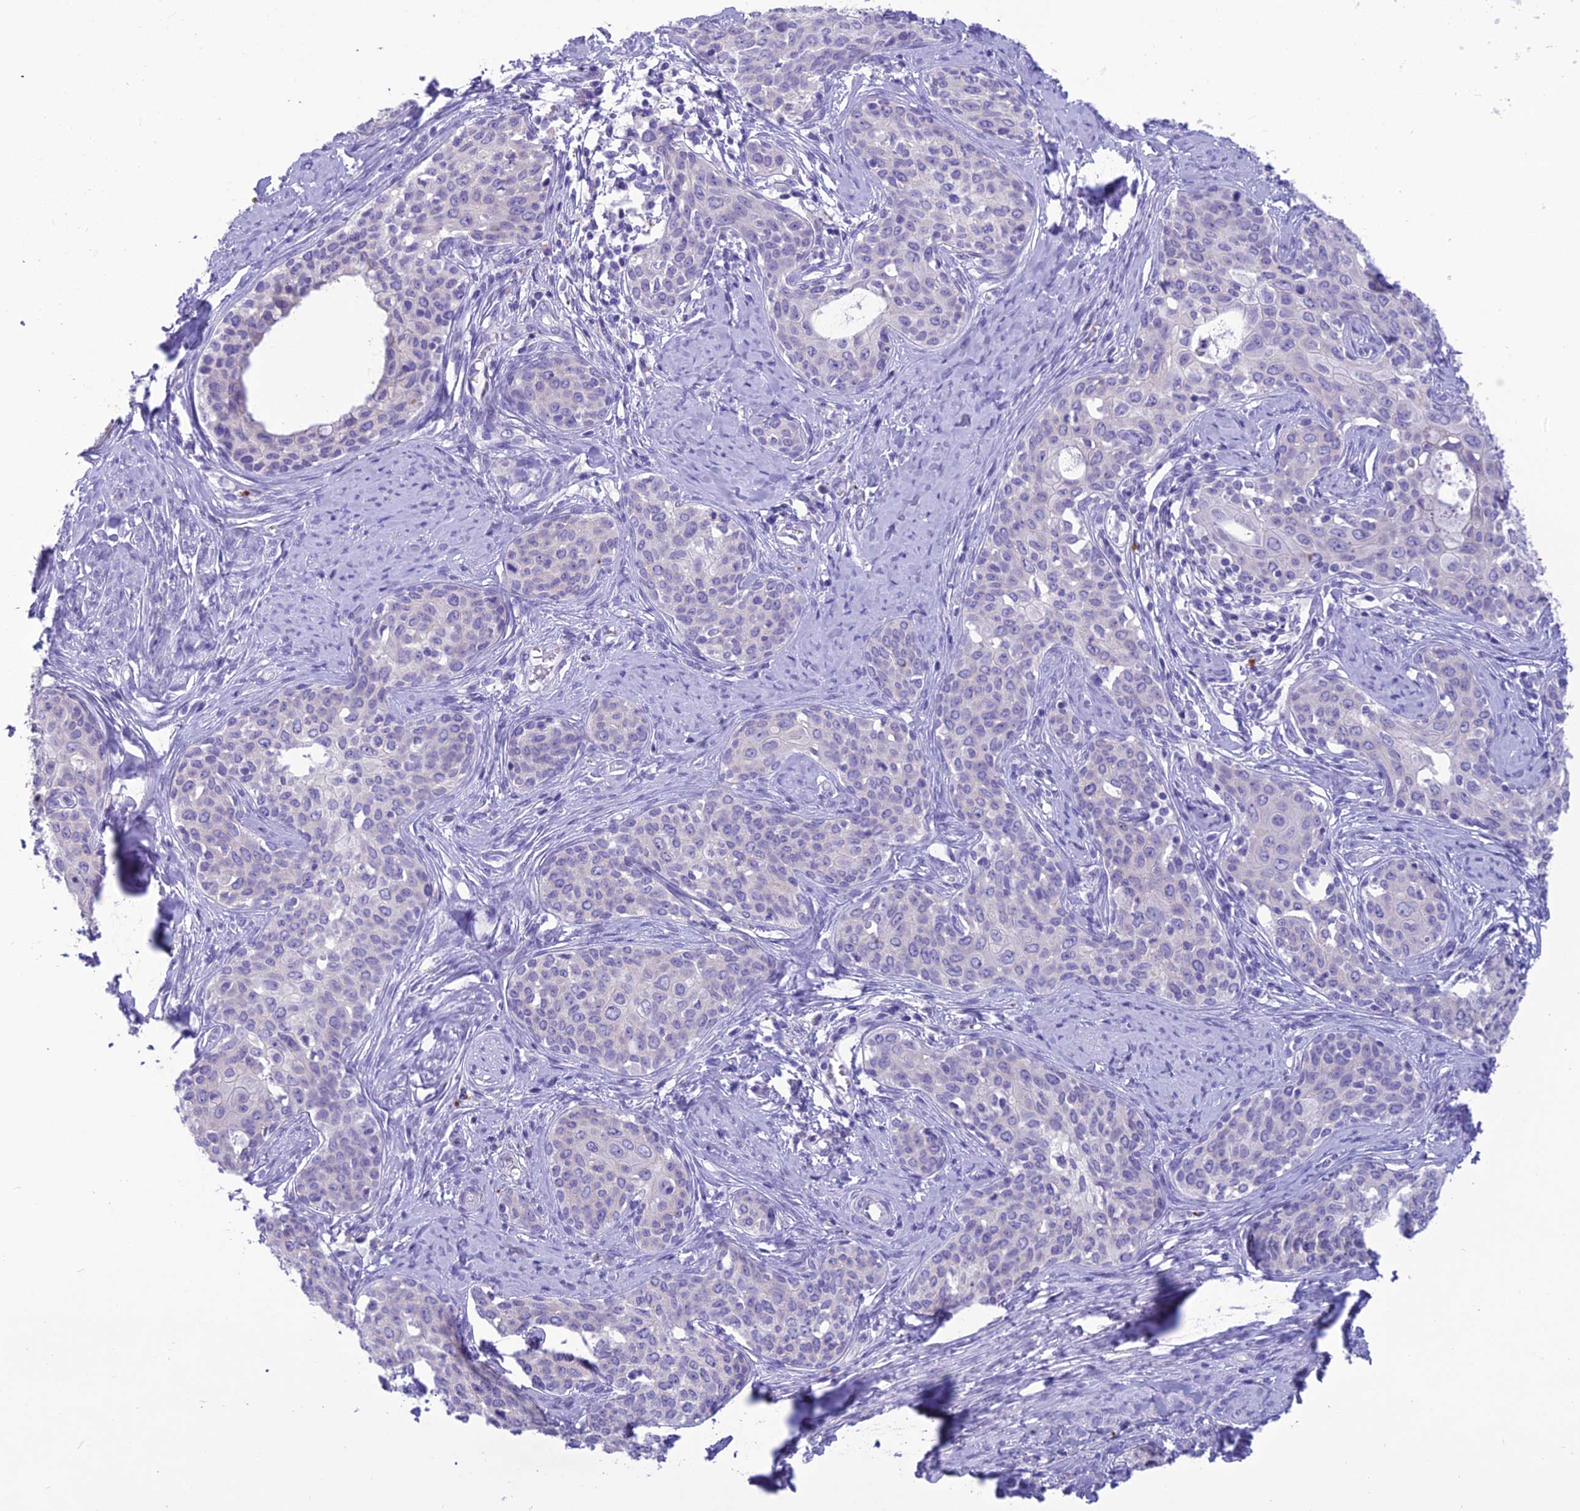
{"staining": {"intensity": "negative", "quantity": "none", "location": "none"}, "tissue": "cervical cancer", "cell_type": "Tumor cells", "image_type": "cancer", "snomed": [{"axis": "morphology", "description": "Squamous cell carcinoma, NOS"}, {"axis": "morphology", "description": "Adenocarcinoma, NOS"}, {"axis": "topography", "description": "Cervix"}], "caption": "This is a photomicrograph of immunohistochemistry staining of cervical cancer, which shows no positivity in tumor cells.", "gene": "IFT172", "patient": {"sex": "female", "age": 52}}